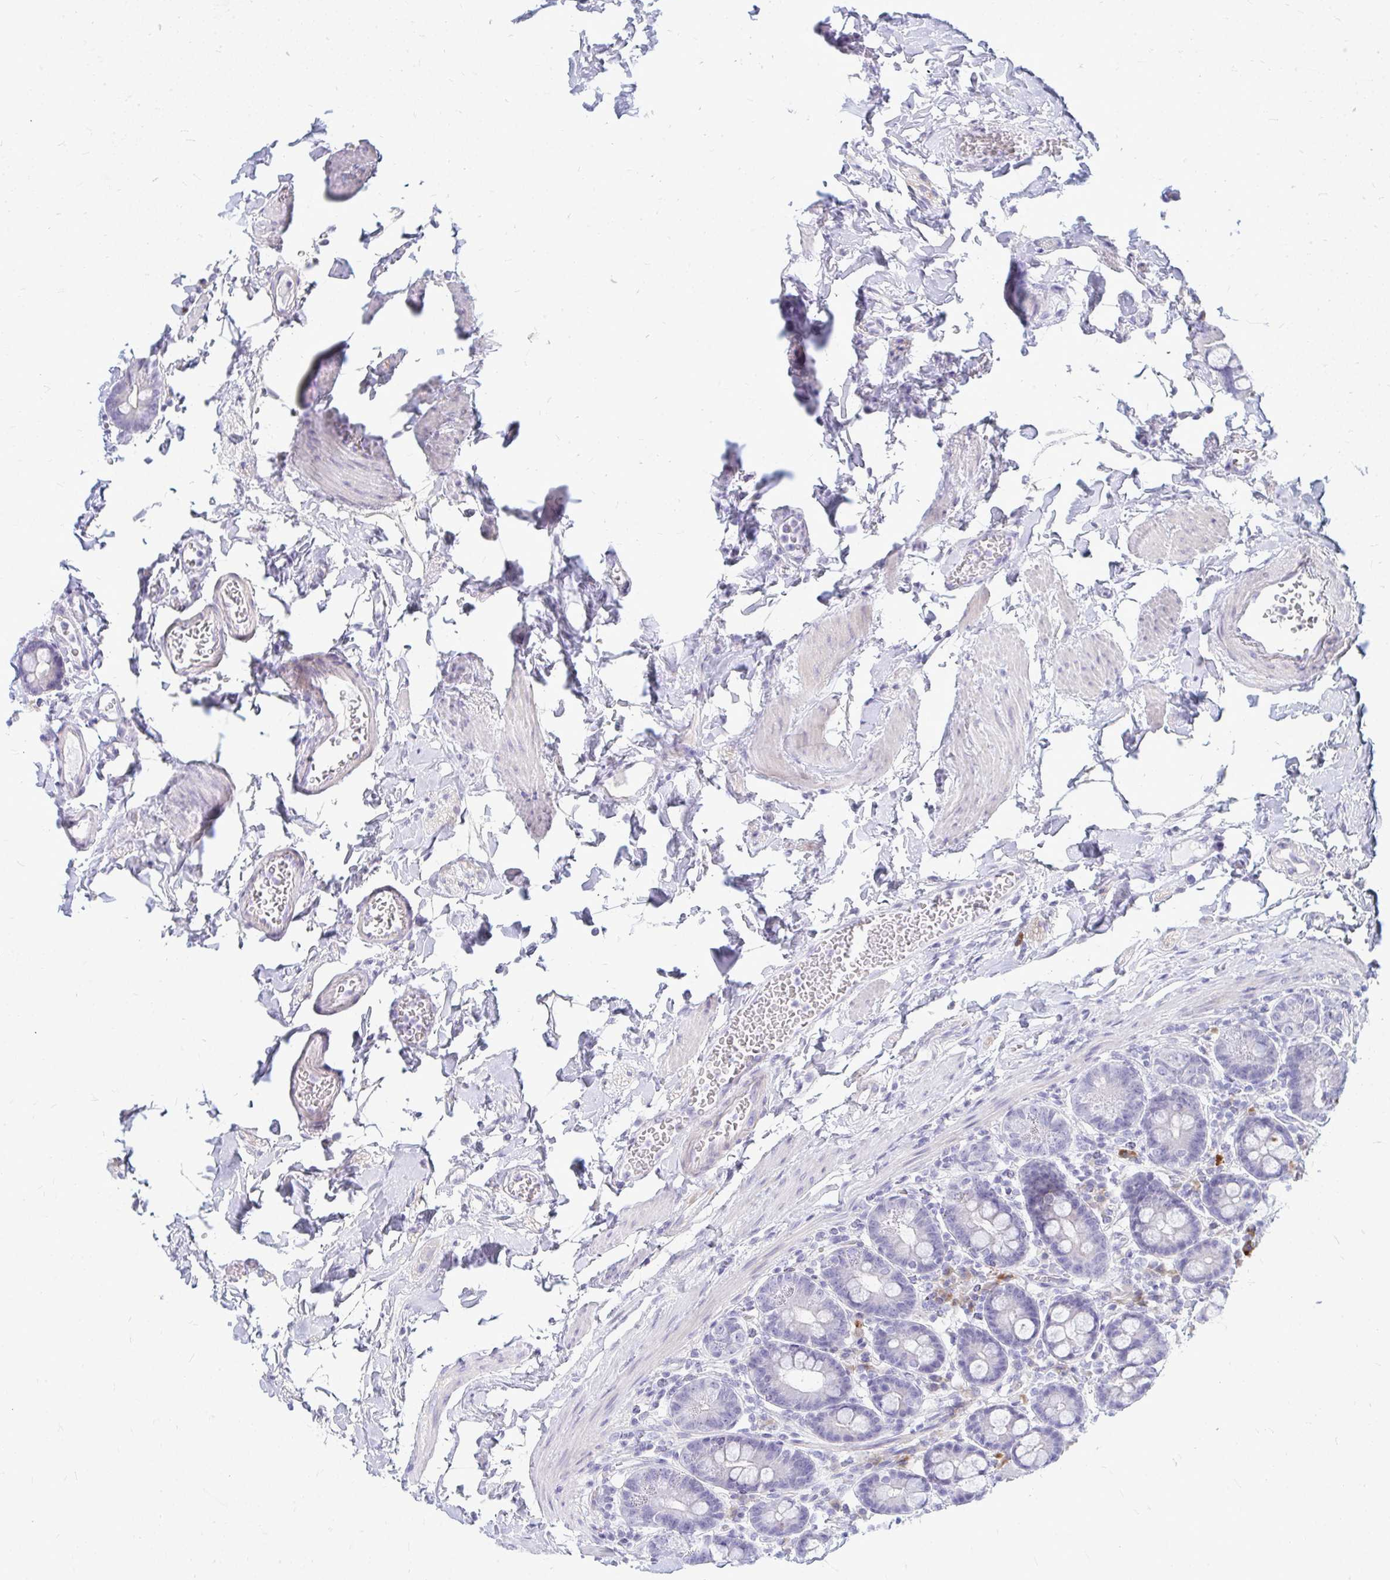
{"staining": {"intensity": "negative", "quantity": "none", "location": "none"}, "tissue": "duodenum", "cell_type": "Glandular cells", "image_type": "normal", "snomed": [{"axis": "morphology", "description": "Normal tissue, NOS"}, {"axis": "topography", "description": "Pancreas"}, {"axis": "topography", "description": "Duodenum"}], "caption": "This is an immunohistochemistry (IHC) micrograph of benign human duodenum. There is no staining in glandular cells.", "gene": "TSPEAR", "patient": {"sex": "male", "age": 59}}